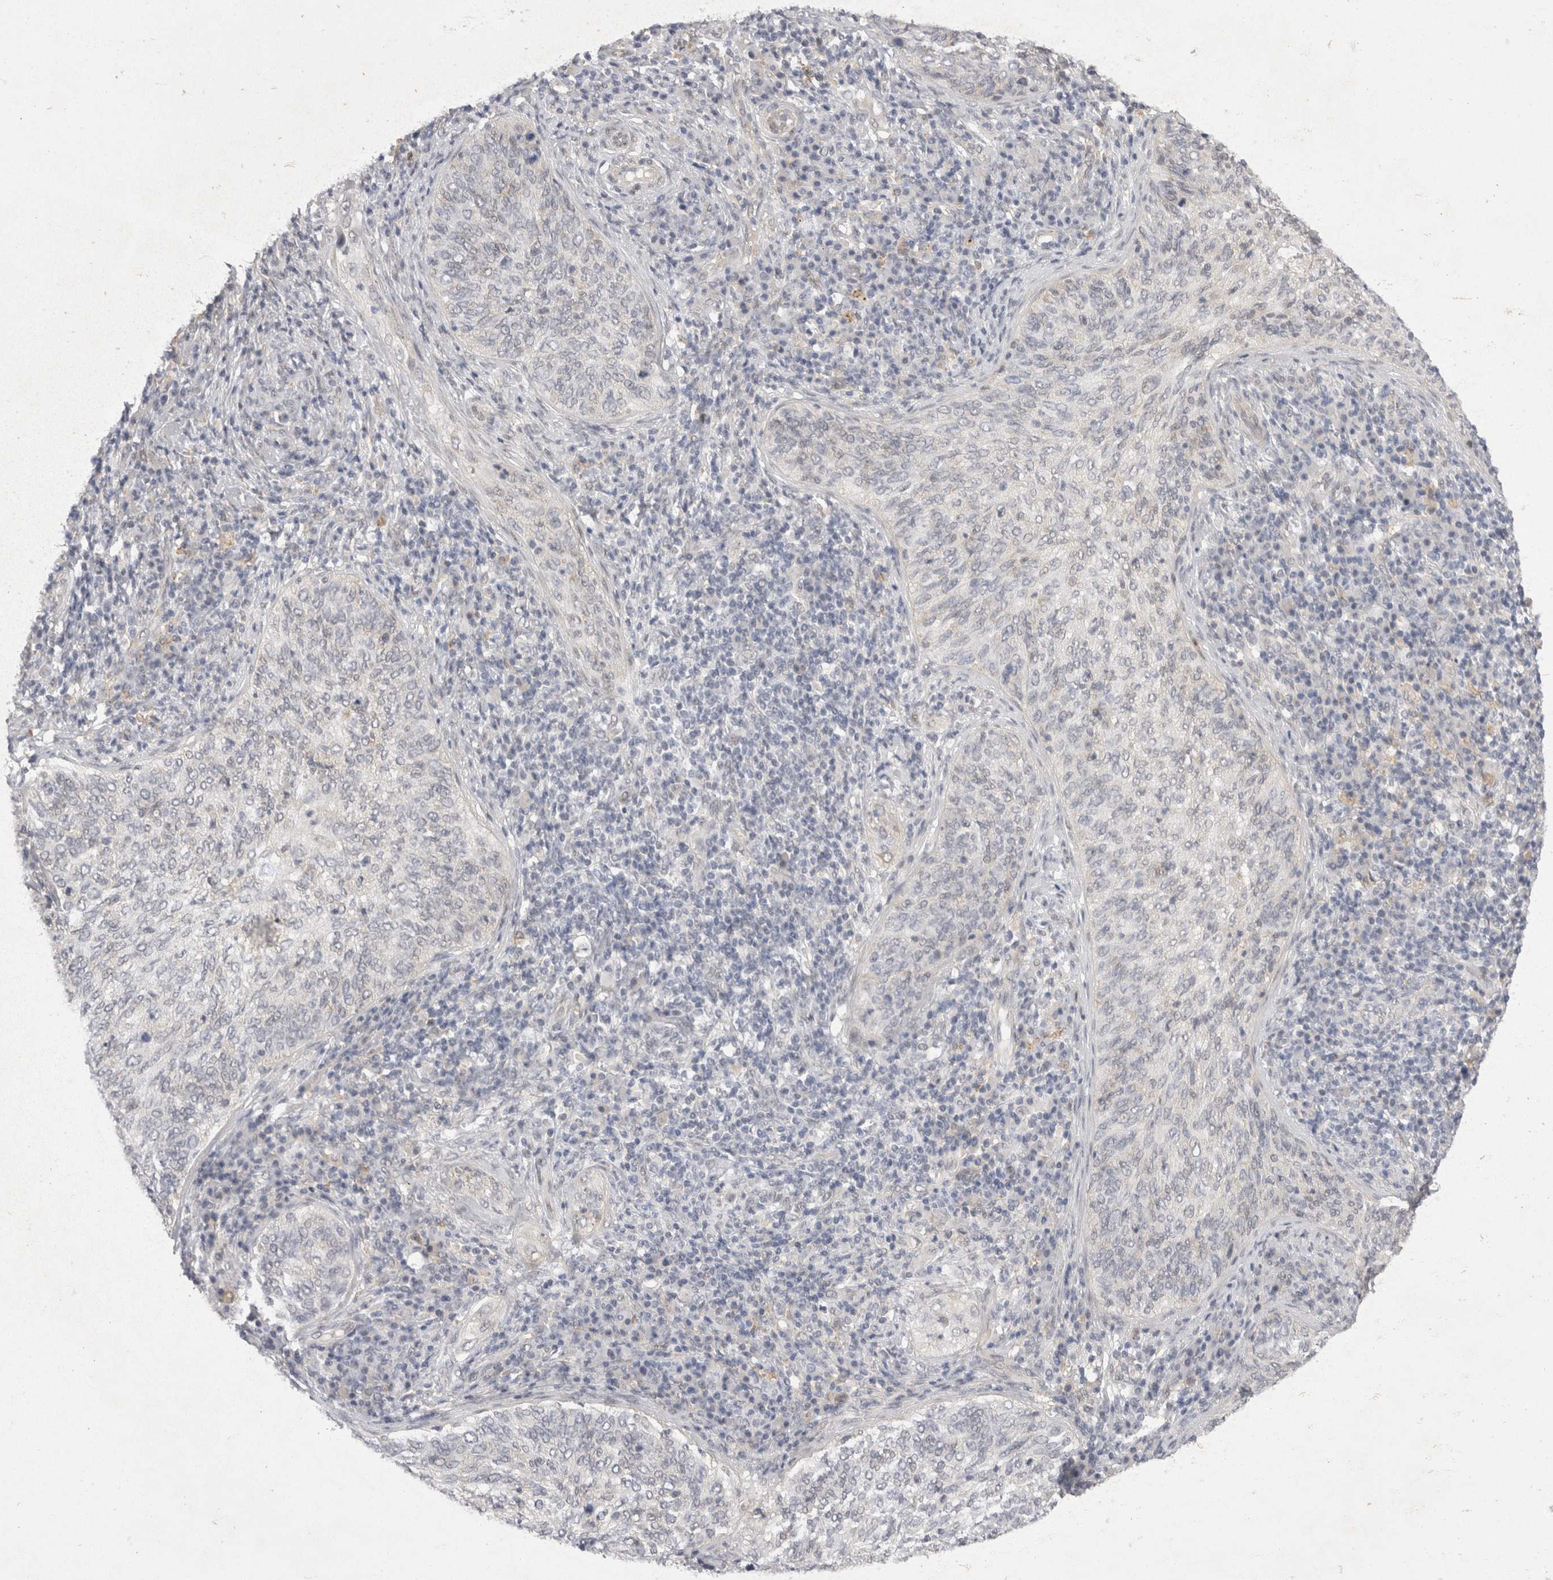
{"staining": {"intensity": "negative", "quantity": "none", "location": "none"}, "tissue": "cervical cancer", "cell_type": "Tumor cells", "image_type": "cancer", "snomed": [{"axis": "morphology", "description": "Squamous cell carcinoma, NOS"}, {"axis": "topography", "description": "Cervix"}], "caption": "A histopathology image of human cervical cancer (squamous cell carcinoma) is negative for staining in tumor cells.", "gene": "TOM1L2", "patient": {"sex": "female", "age": 30}}